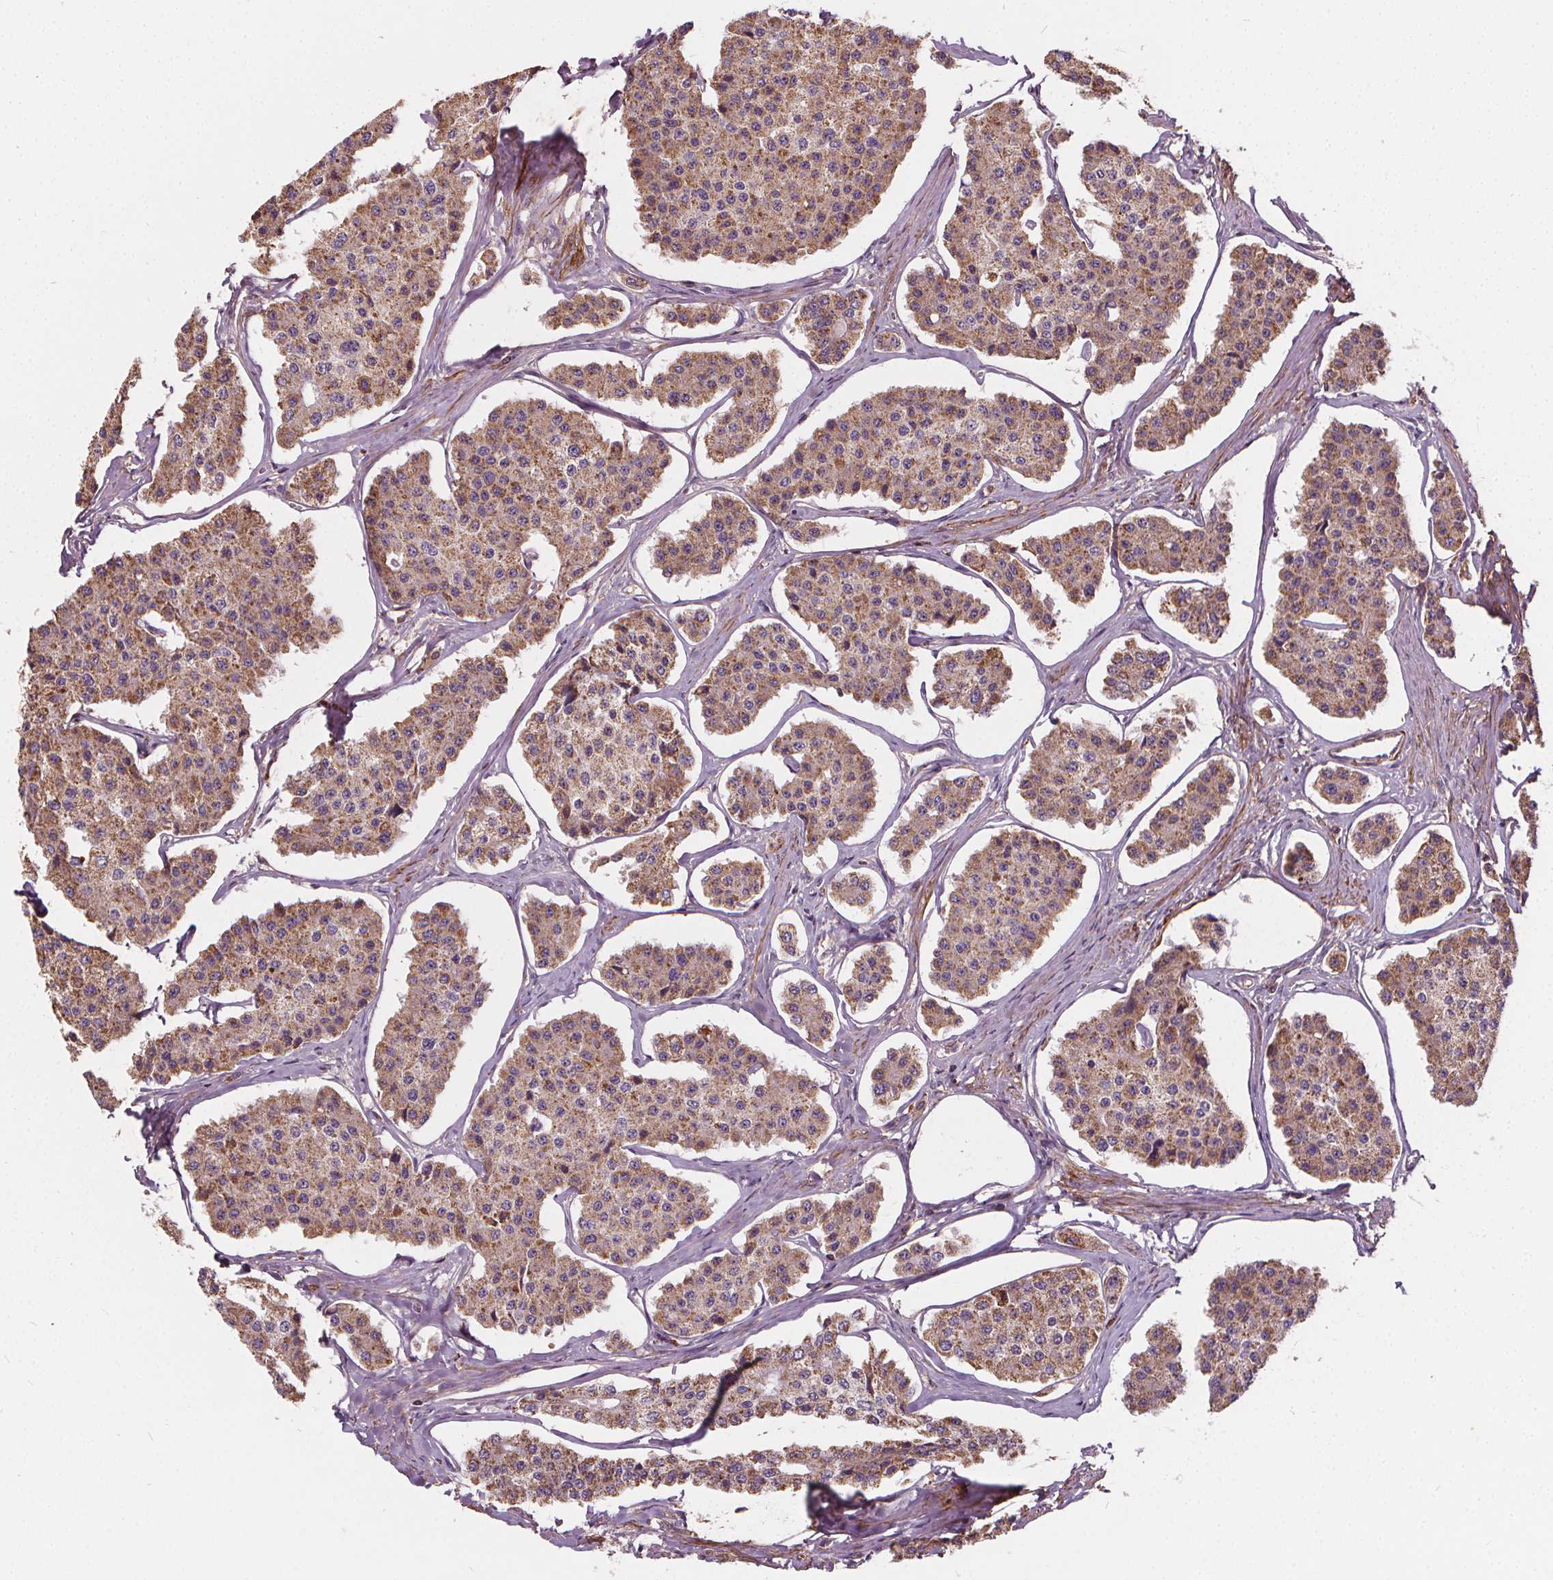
{"staining": {"intensity": "moderate", "quantity": ">75%", "location": "cytoplasmic/membranous"}, "tissue": "carcinoid", "cell_type": "Tumor cells", "image_type": "cancer", "snomed": [{"axis": "morphology", "description": "Carcinoid, malignant, NOS"}, {"axis": "topography", "description": "Small intestine"}], "caption": "Immunohistochemistry (IHC) staining of carcinoid, which shows medium levels of moderate cytoplasmic/membranous expression in approximately >75% of tumor cells indicating moderate cytoplasmic/membranous protein expression. The staining was performed using DAB (3,3'-diaminobenzidine) (brown) for protein detection and nuclei were counterstained in hematoxylin (blue).", "gene": "ORAI2", "patient": {"sex": "female", "age": 65}}